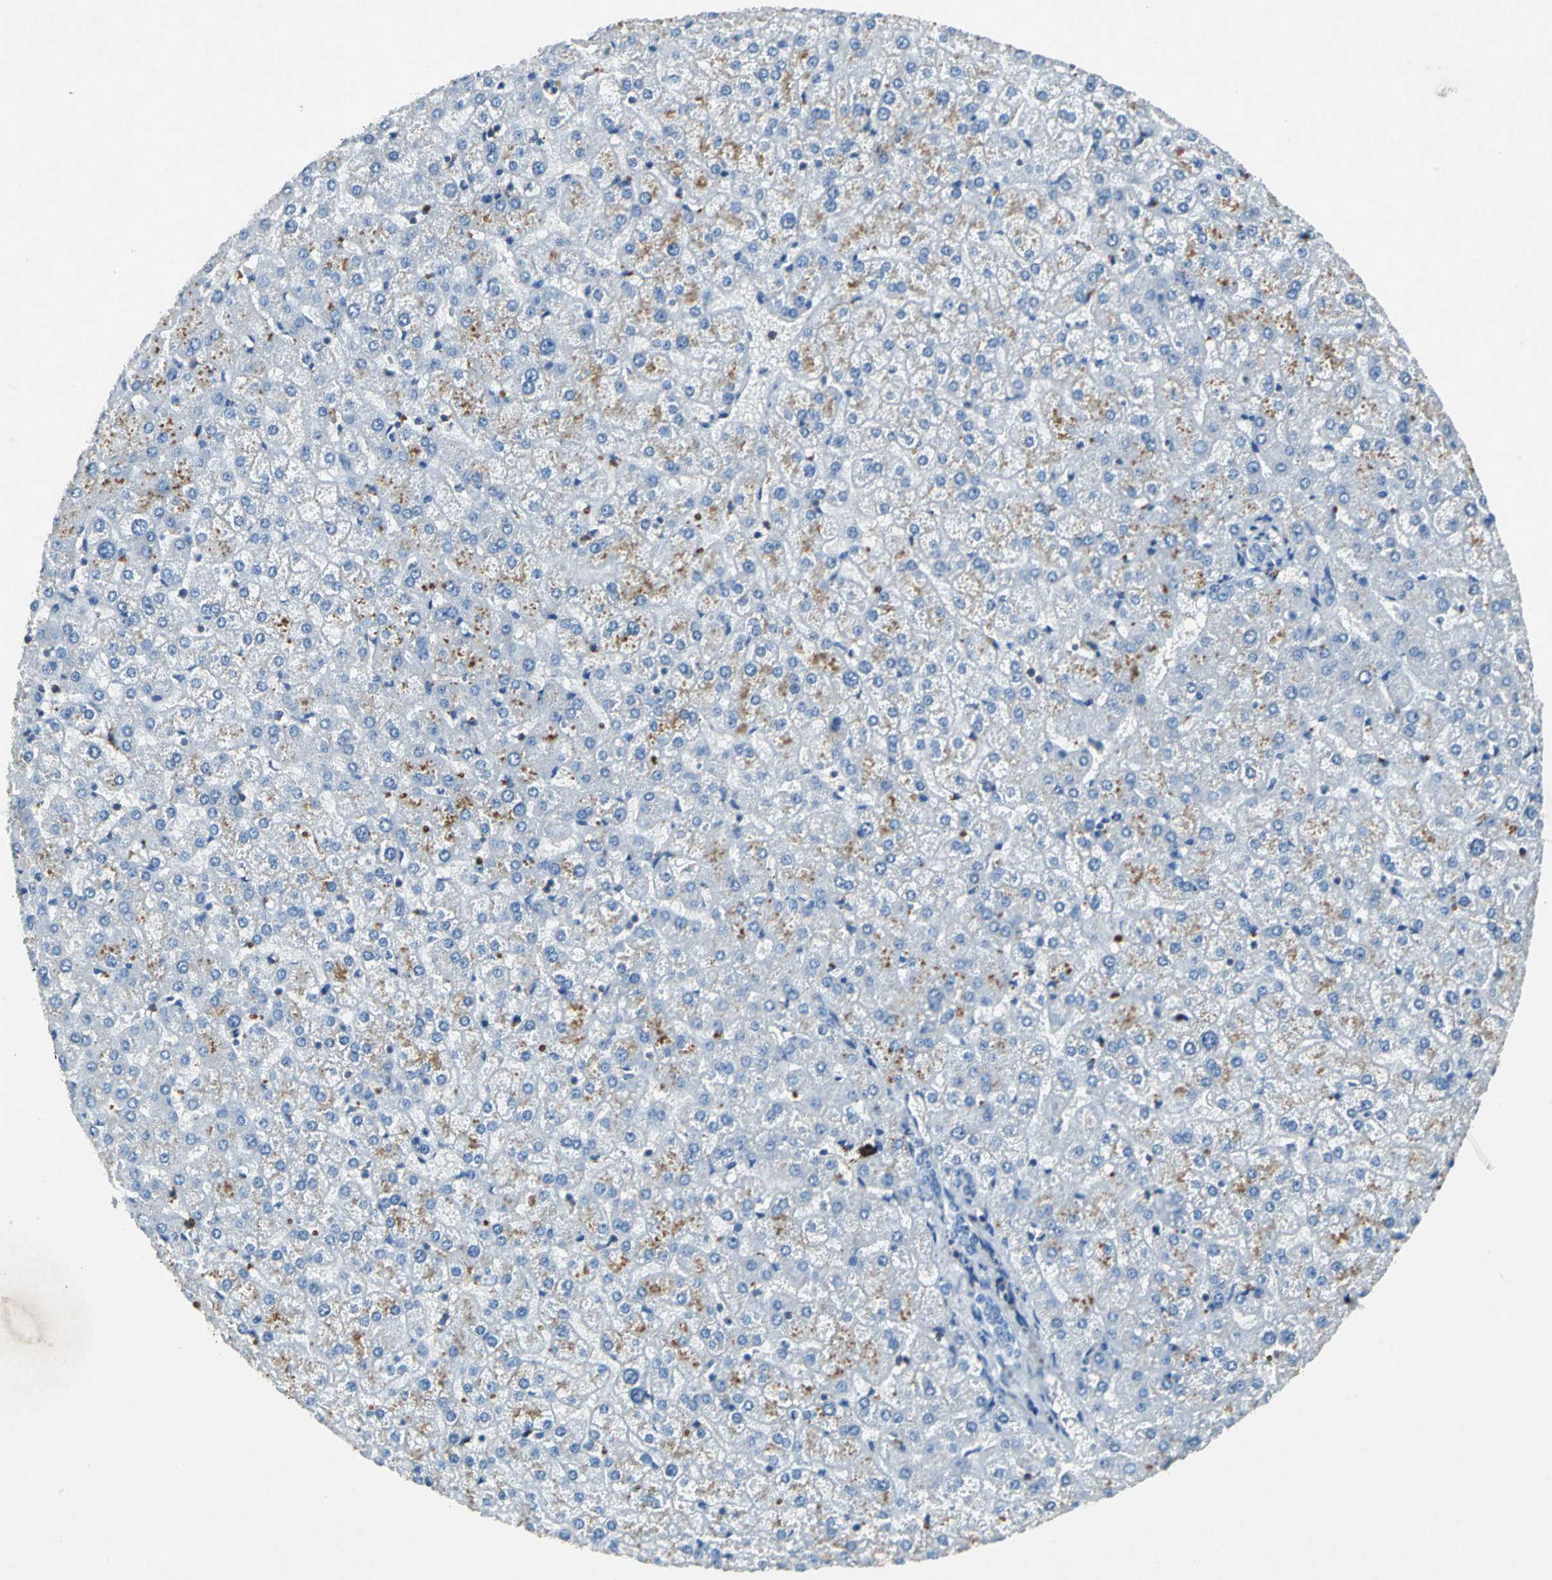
{"staining": {"intensity": "negative", "quantity": "none", "location": "none"}, "tissue": "liver", "cell_type": "Cholangiocytes", "image_type": "normal", "snomed": [{"axis": "morphology", "description": "Normal tissue, NOS"}, {"axis": "topography", "description": "Liver"}], "caption": "Liver stained for a protein using immunohistochemistry (IHC) demonstrates no positivity cholangiocytes.", "gene": "RPS13", "patient": {"sex": "female", "age": 32}}